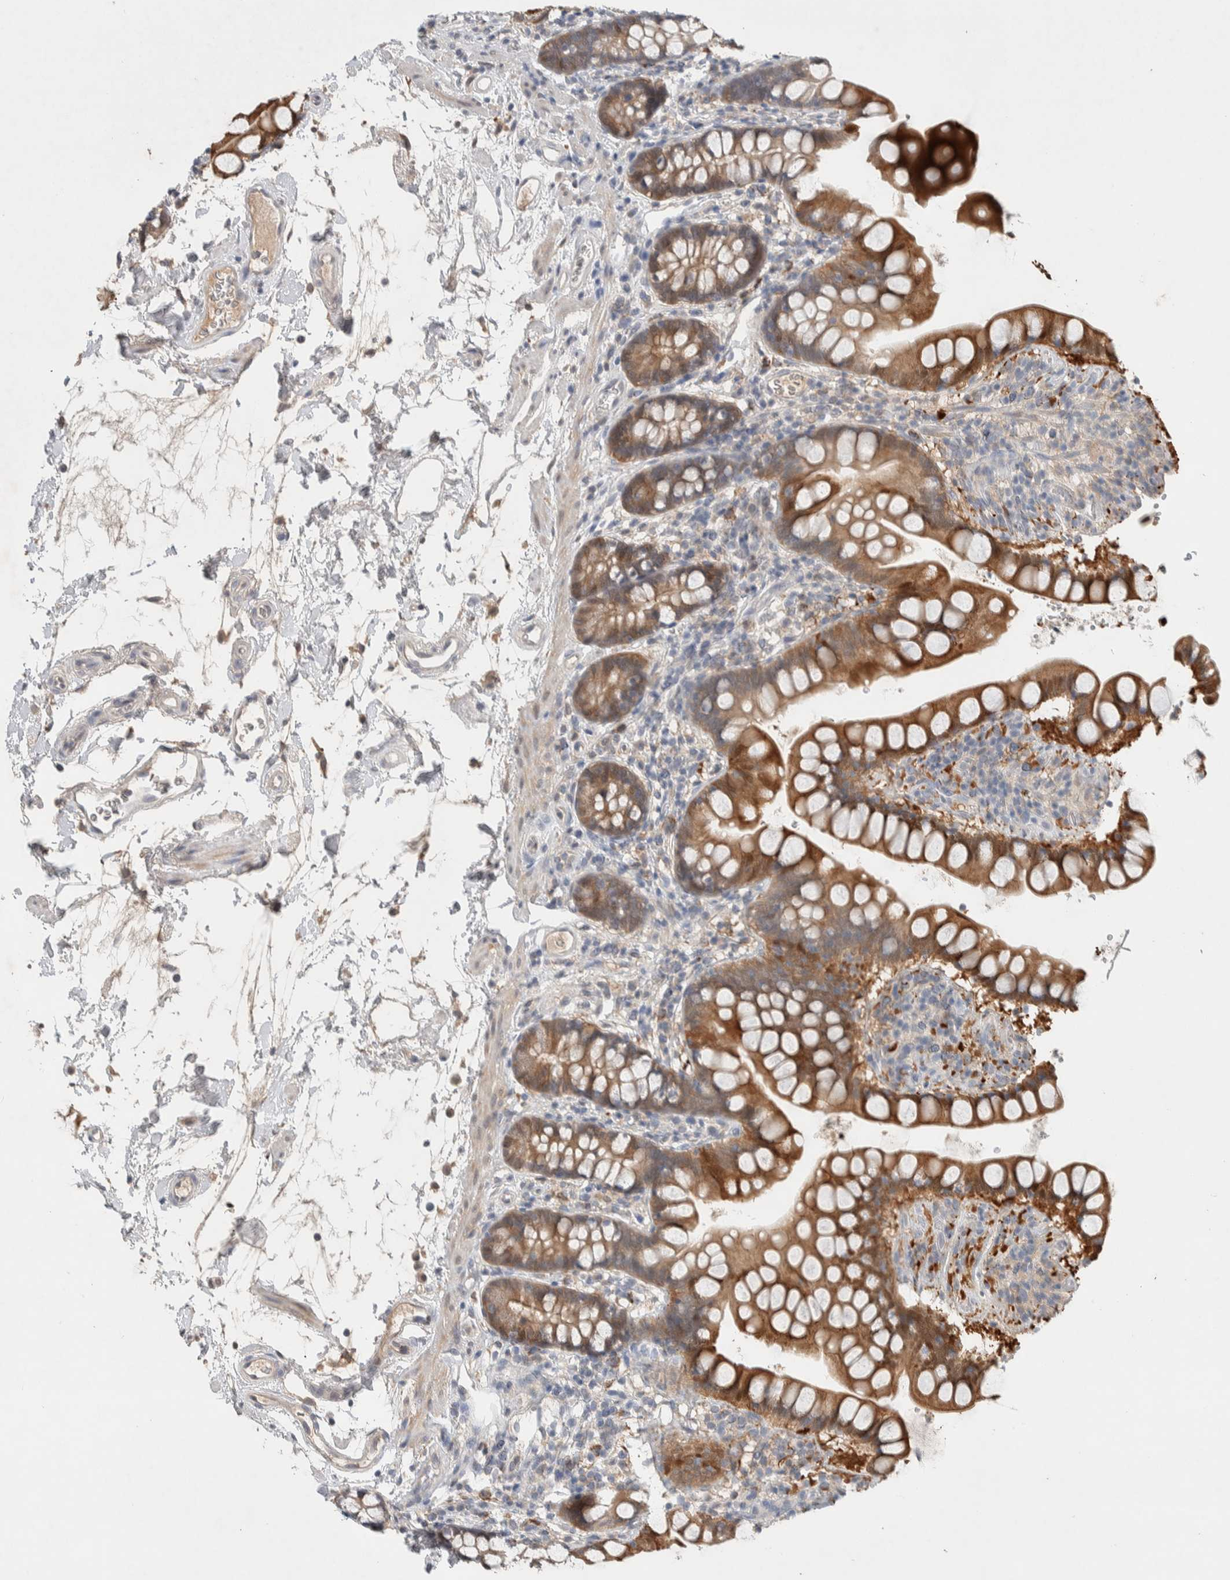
{"staining": {"intensity": "moderate", "quantity": ">75%", "location": "cytoplasmic/membranous"}, "tissue": "small intestine", "cell_type": "Glandular cells", "image_type": "normal", "snomed": [{"axis": "morphology", "description": "Normal tissue, NOS"}, {"axis": "topography", "description": "Small intestine"}], "caption": "Protein staining shows moderate cytoplasmic/membranous positivity in approximately >75% of glandular cells in benign small intestine.", "gene": "DEPTOR", "patient": {"sex": "female", "age": 84}}